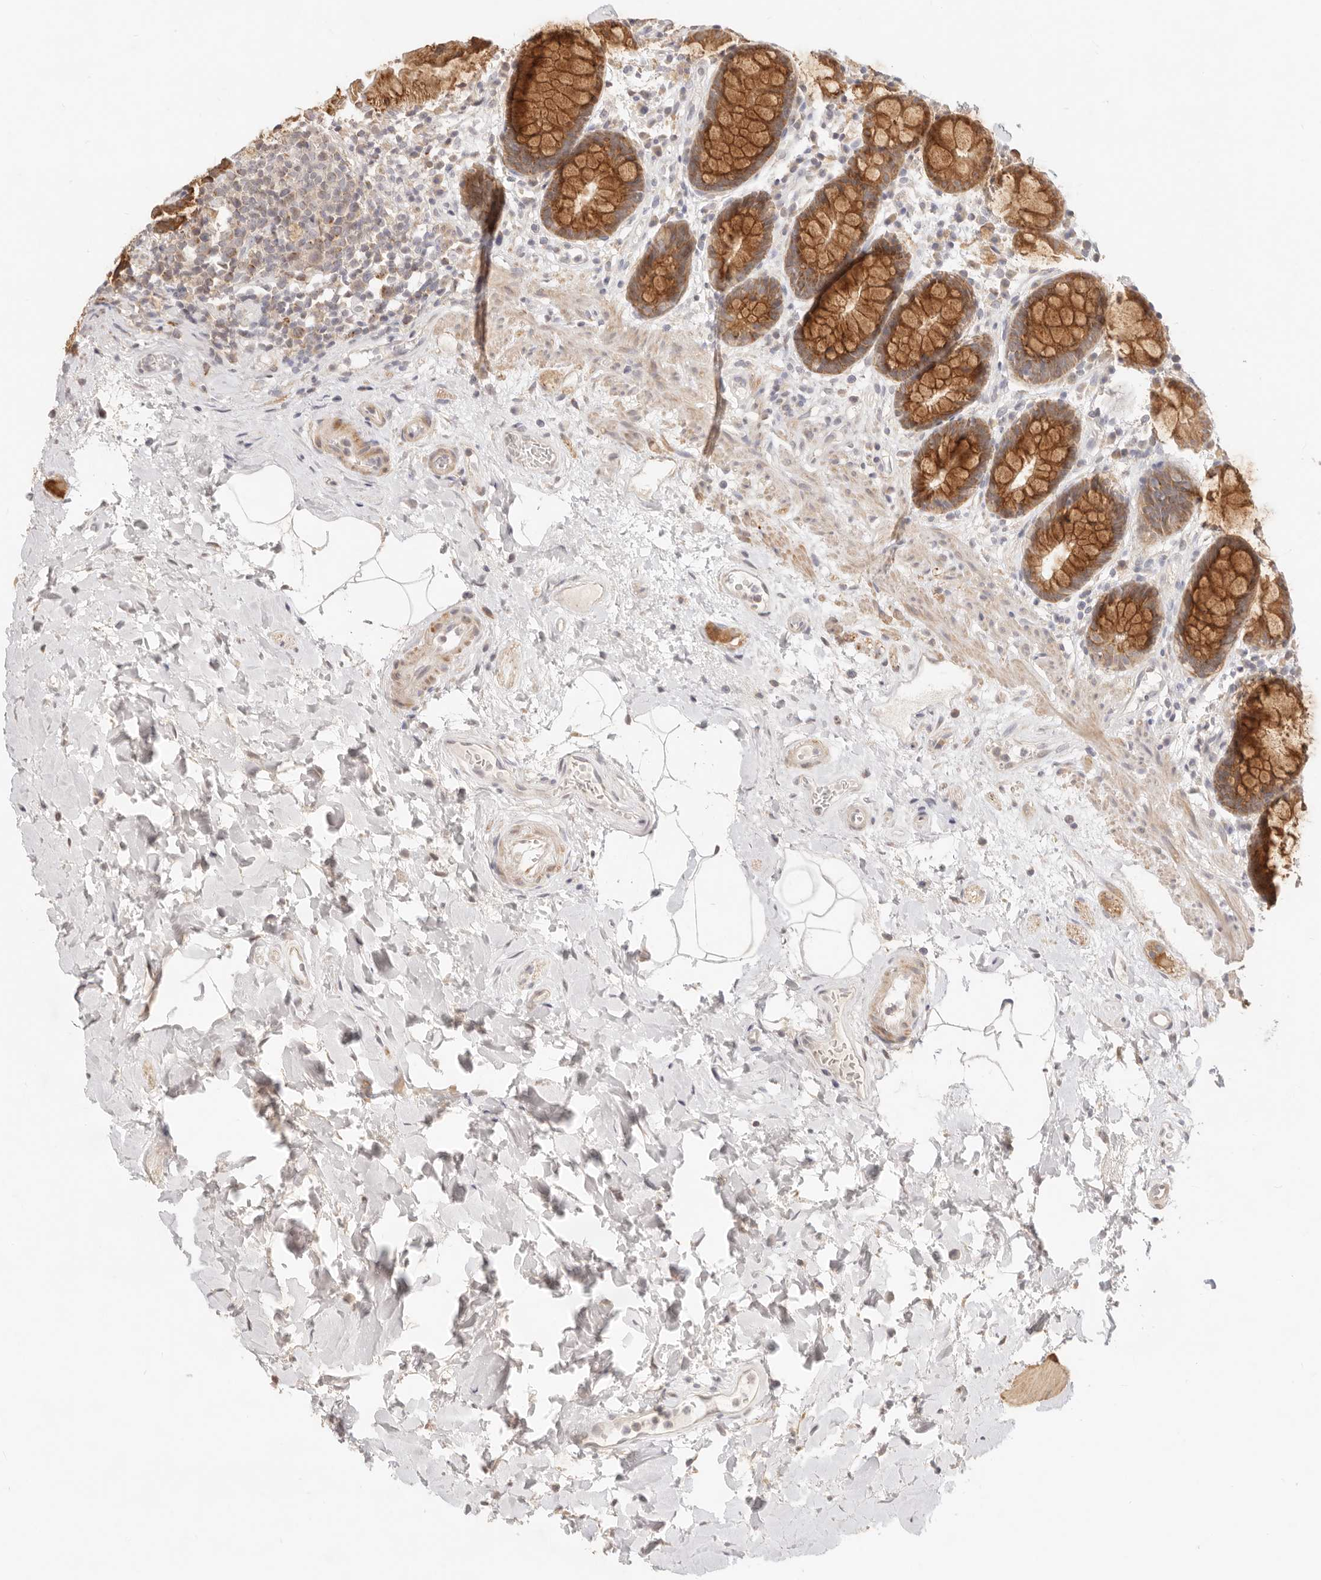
{"staining": {"intensity": "moderate", "quantity": ">75%", "location": "cytoplasmic/membranous"}, "tissue": "rectum", "cell_type": "Glandular cells", "image_type": "normal", "snomed": [{"axis": "morphology", "description": "Normal tissue, NOS"}, {"axis": "topography", "description": "Rectum"}], "caption": "High-magnification brightfield microscopy of benign rectum stained with DAB (brown) and counterstained with hematoxylin (blue). glandular cells exhibit moderate cytoplasmic/membranous positivity is identified in about>75% of cells. The staining was performed using DAB (3,3'-diaminobenzidine), with brown indicating positive protein expression. Nuclei are stained blue with hematoxylin.", "gene": "RUBCNL", "patient": {"sex": "male", "age": 64}}